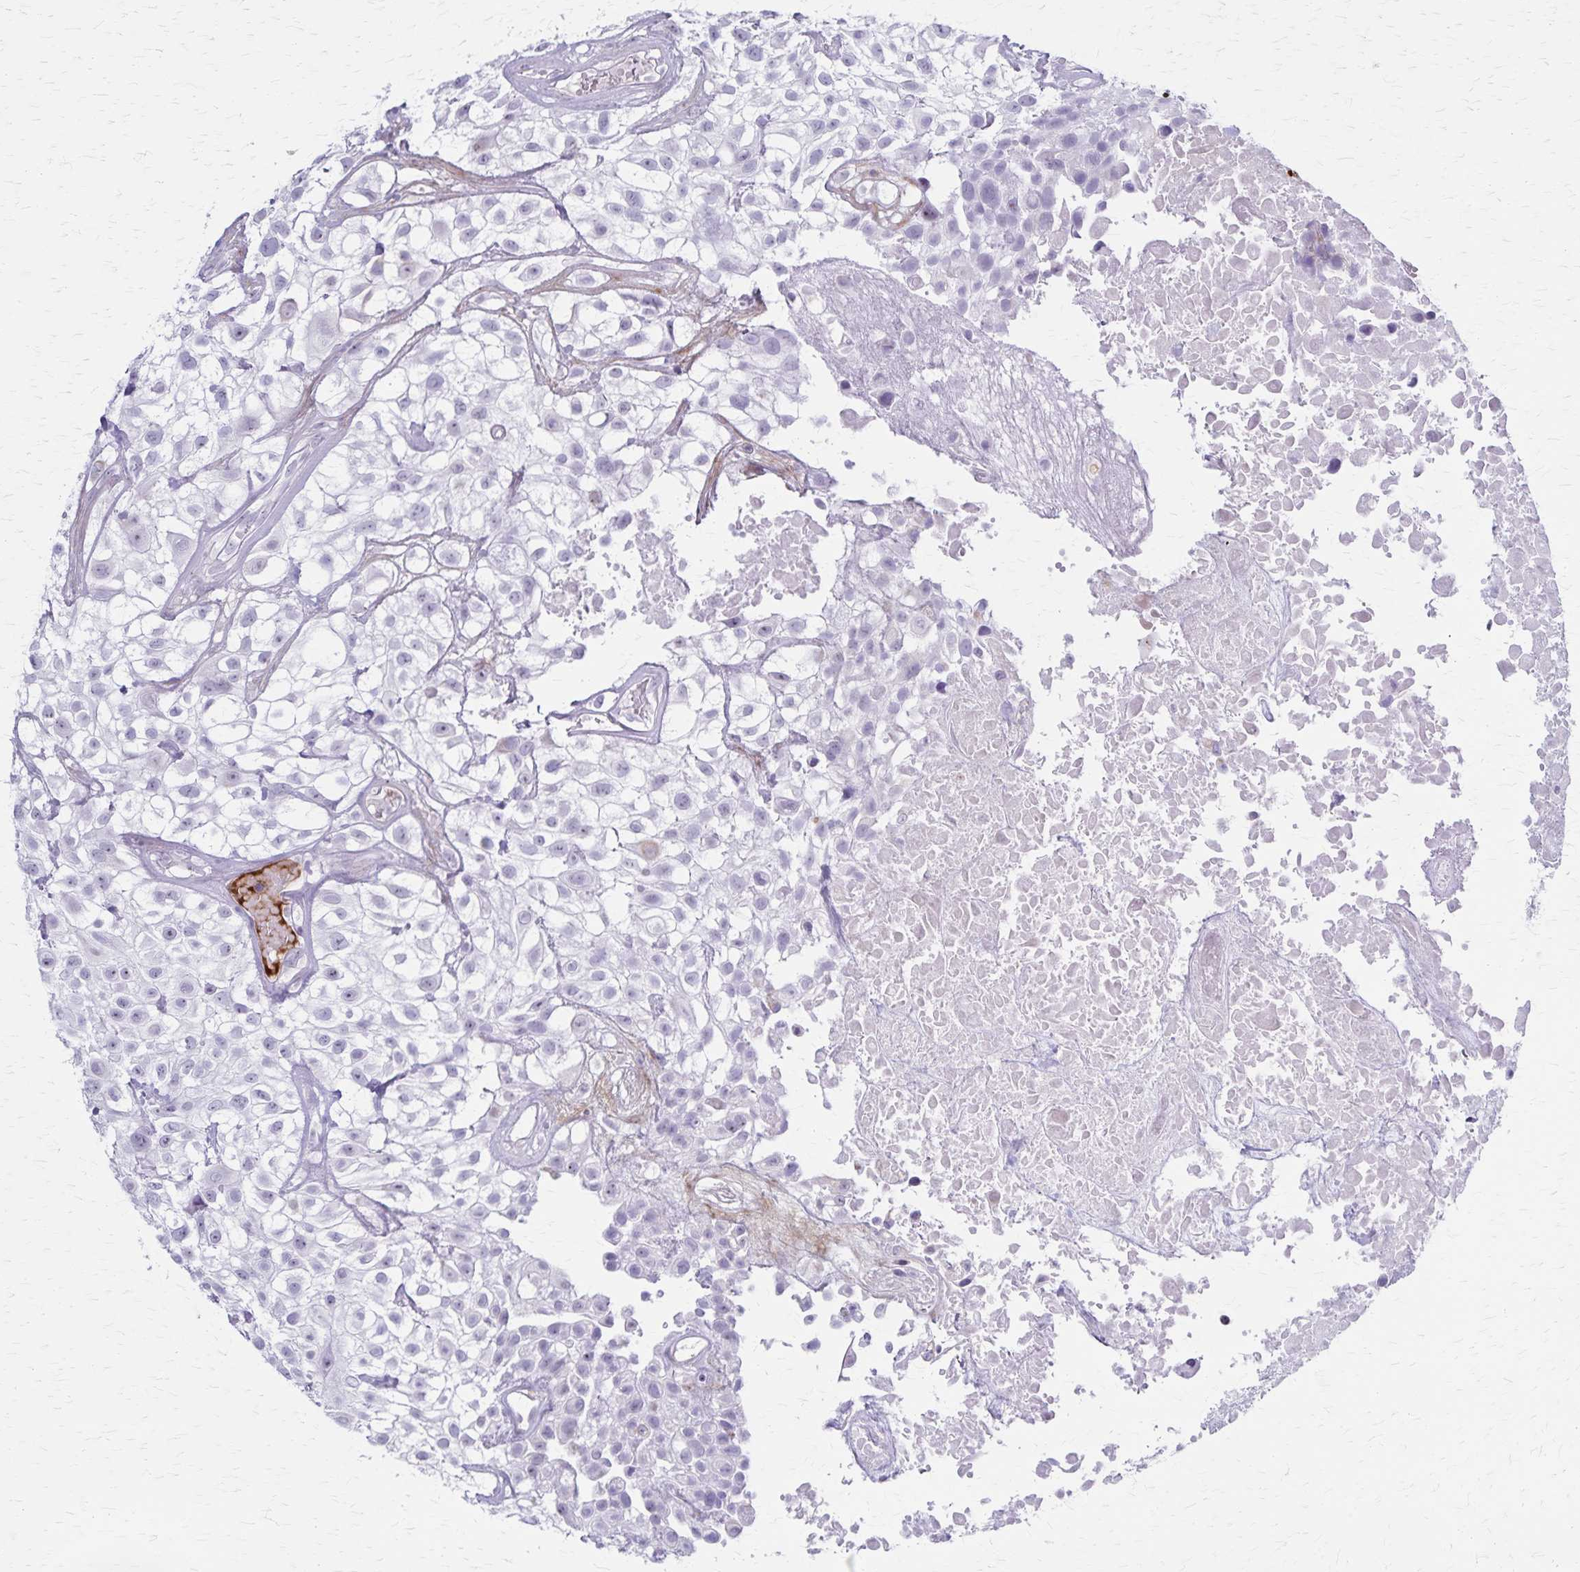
{"staining": {"intensity": "negative", "quantity": "none", "location": "none"}, "tissue": "urothelial cancer", "cell_type": "Tumor cells", "image_type": "cancer", "snomed": [{"axis": "morphology", "description": "Urothelial carcinoma, High grade"}, {"axis": "topography", "description": "Urinary bladder"}], "caption": "Immunohistochemistry of human urothelial cancer exhibits no positivity in tumor cells.", "gene": "DLK2", "patient": {"sex": "male", "age": 56}}